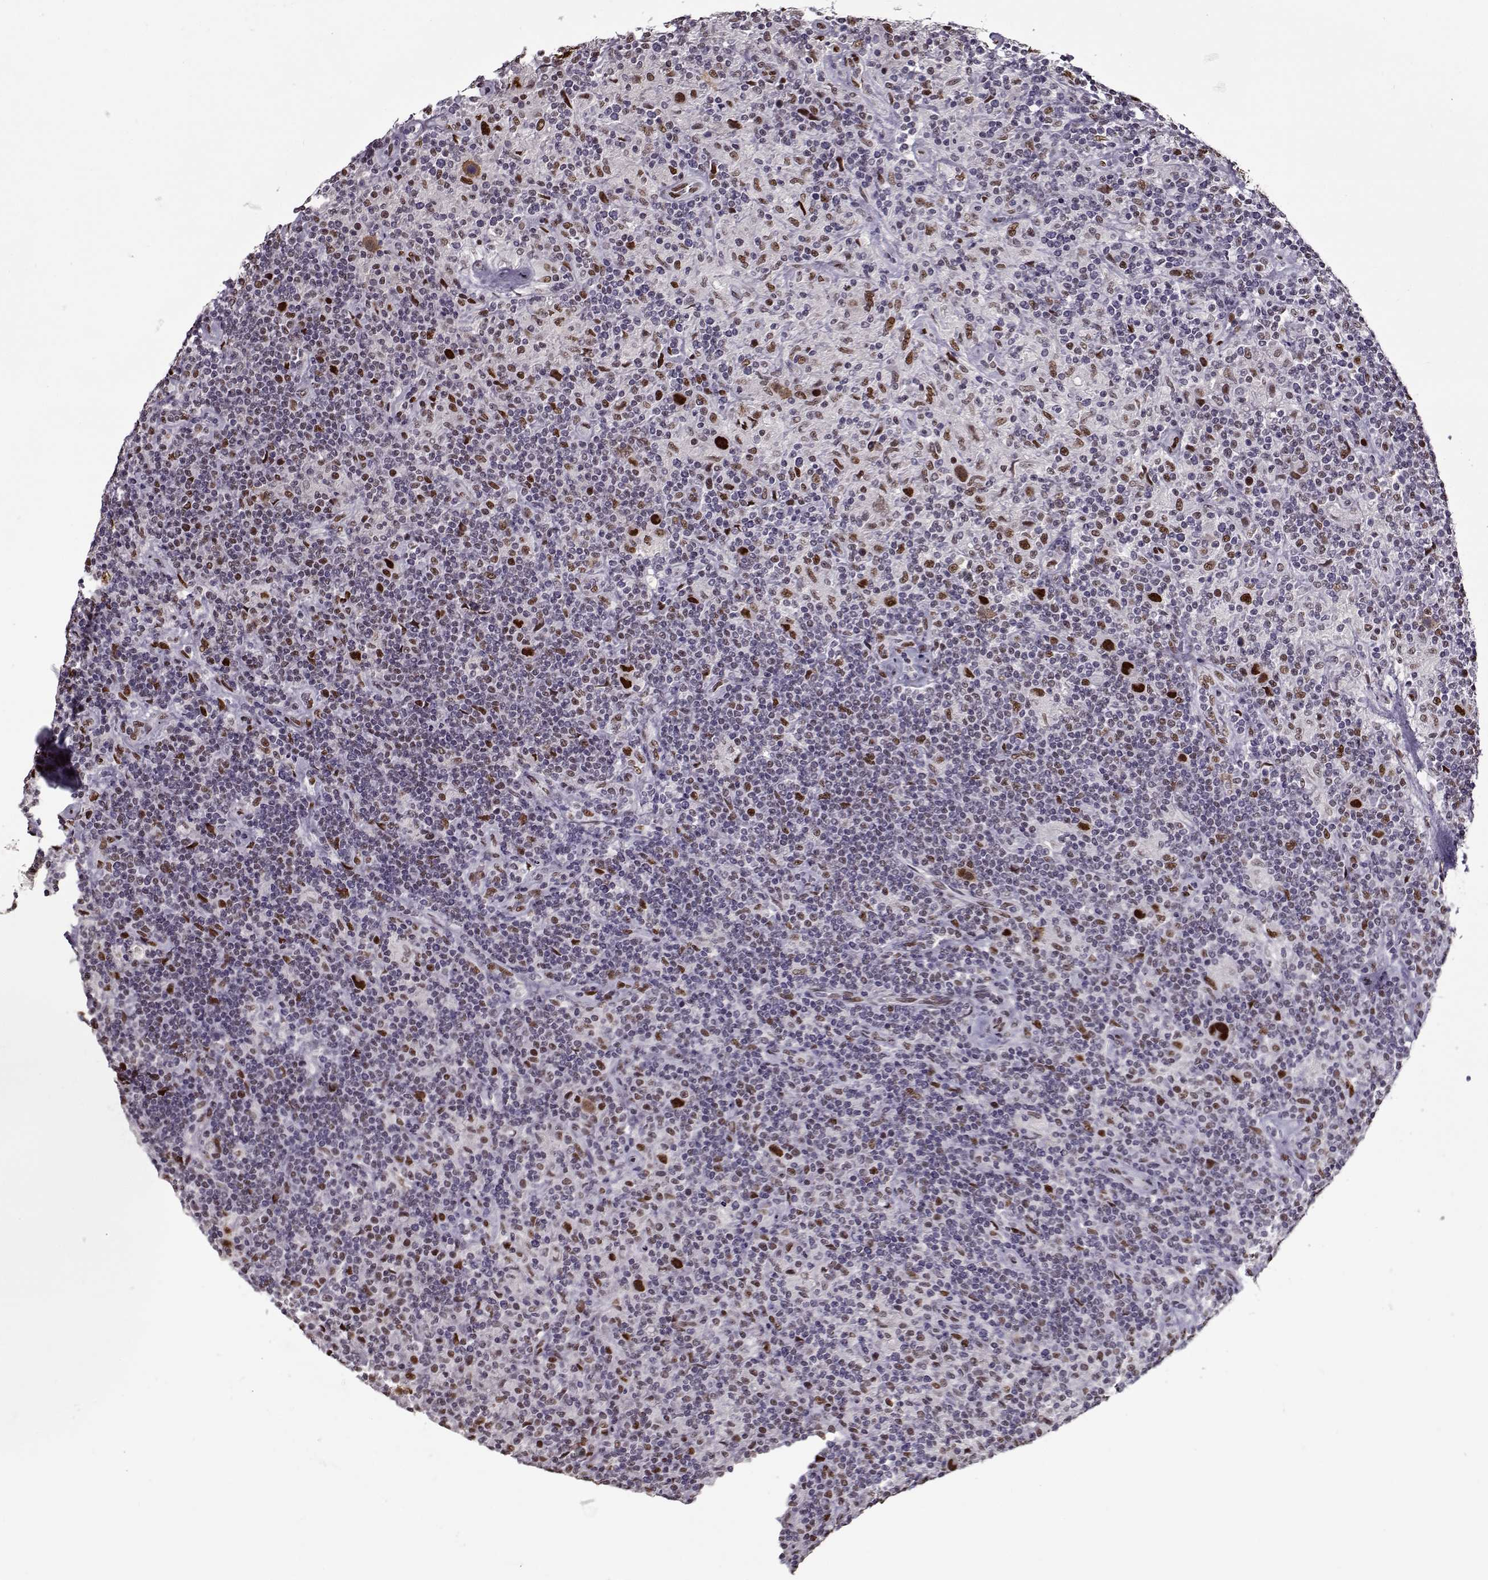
{"staining": {"intensity": "strong", "quantity": "25%-75%", "location": "nuclear"}, "tissue": "lymphoma", "cell_type": "Tumor cells", "image_type": "cancer", "snomed": [{"axis": "morphology", "description": "Hodgkin's disease, NOS"}, {"axis": "topography", "description": "Lymph node"}], "caption": "The histopathology image exhibits immunohistochemical staining of Hodgkin's disease. There is strong nuclear expression is appreciated in approximately 25%-75% of tumor cells.", "gene": "PRMT8", "patient": {"sex": "male", "age": 70}}